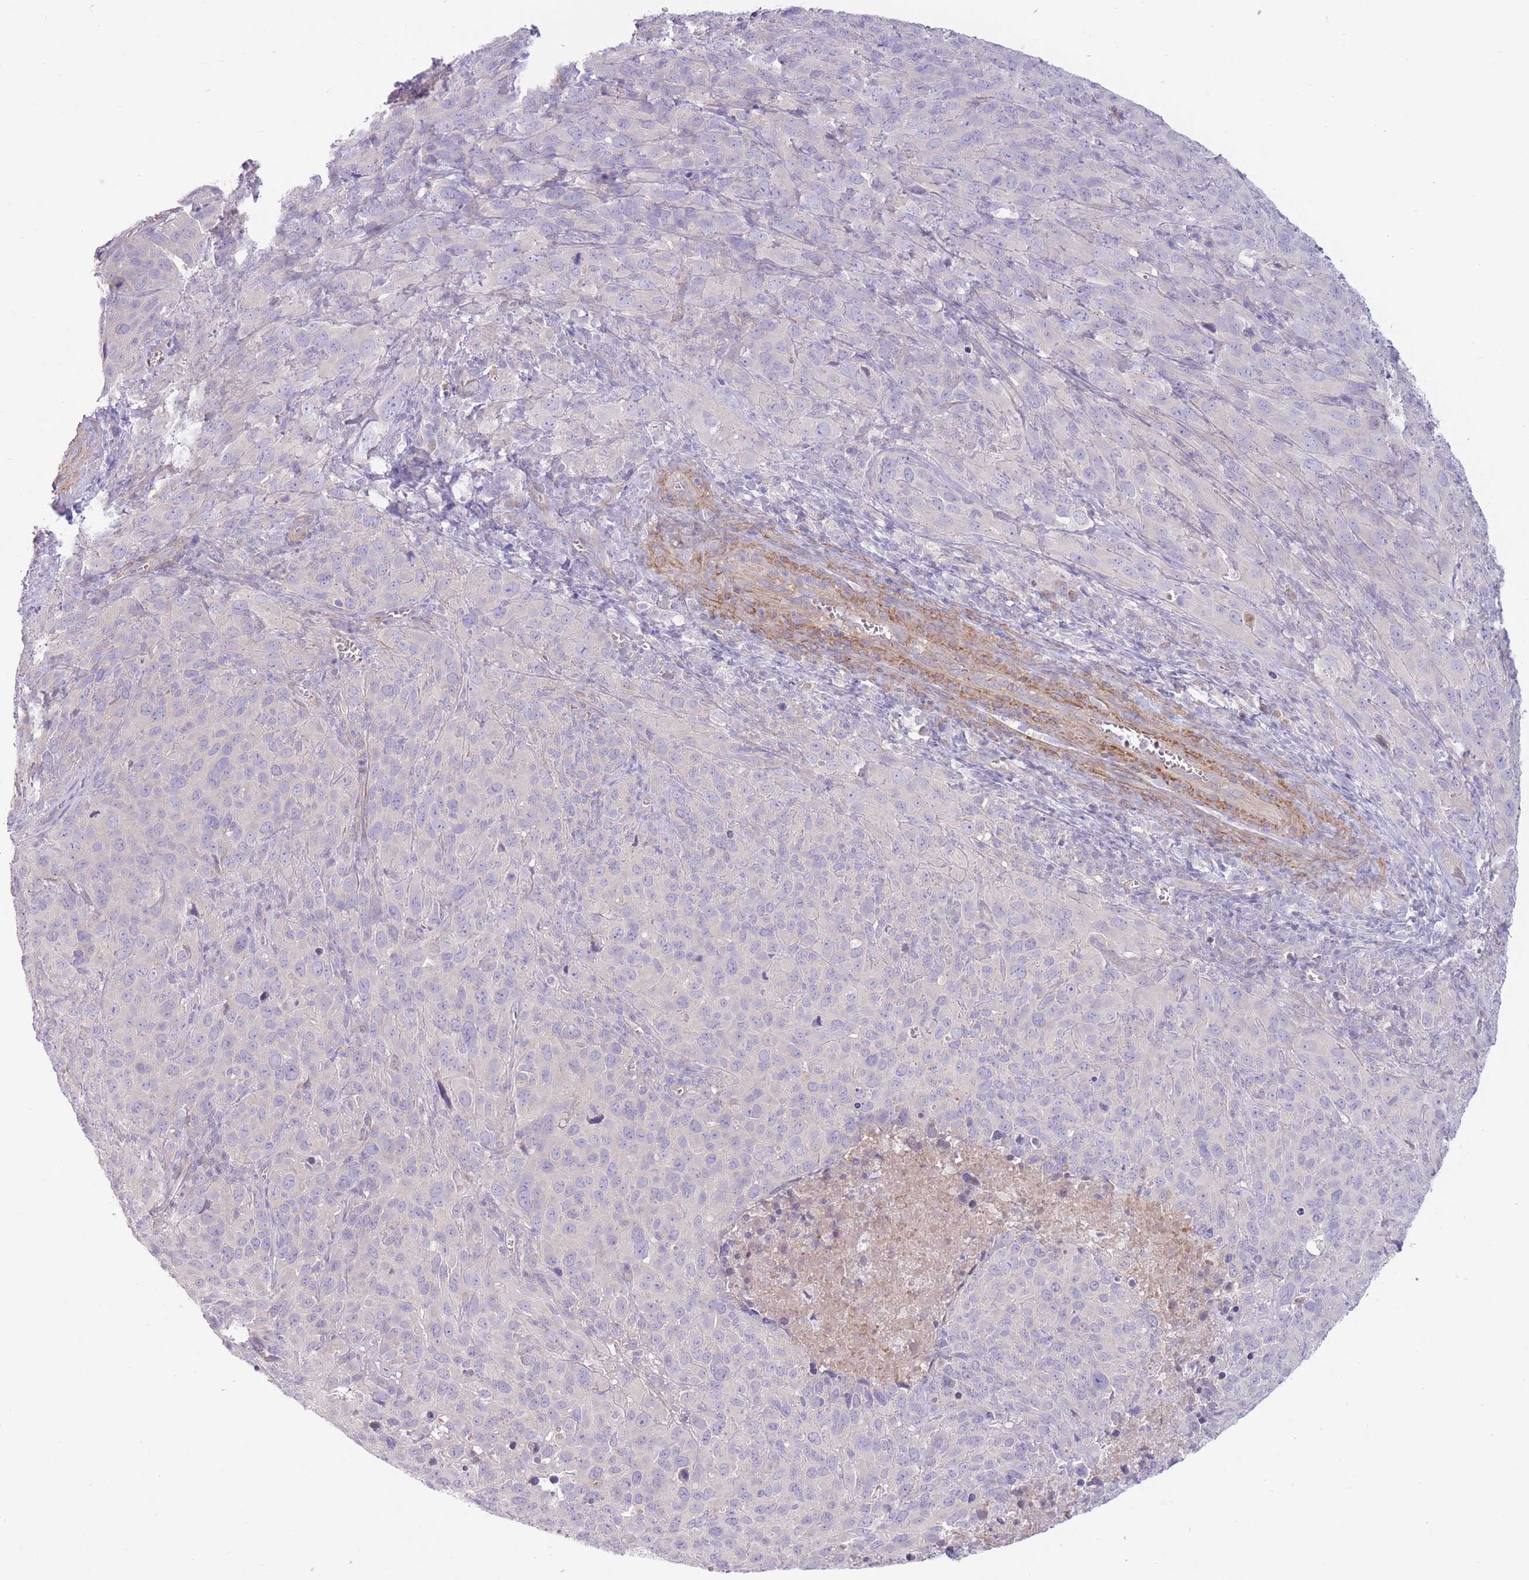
{"staining": {"intensity": "negative", "quantity": "none", "location": "none"}, "tissue": "cervical cancer", "cell_type": "Tumor cells", "image_type": "cancer", "snomed": [{"axis": "morphology", "description": "Squamous cell carcinoma, NOS"}, {"axis": "topography", "description": "Cervix"}], "caption": "Immunohistochemical staining of human cervical squamous cell carcinoma demonstrates no significant positivity in tumor cells.", "gene": "PNPLA5", "patient": {"sex": "female", "age": 51}}